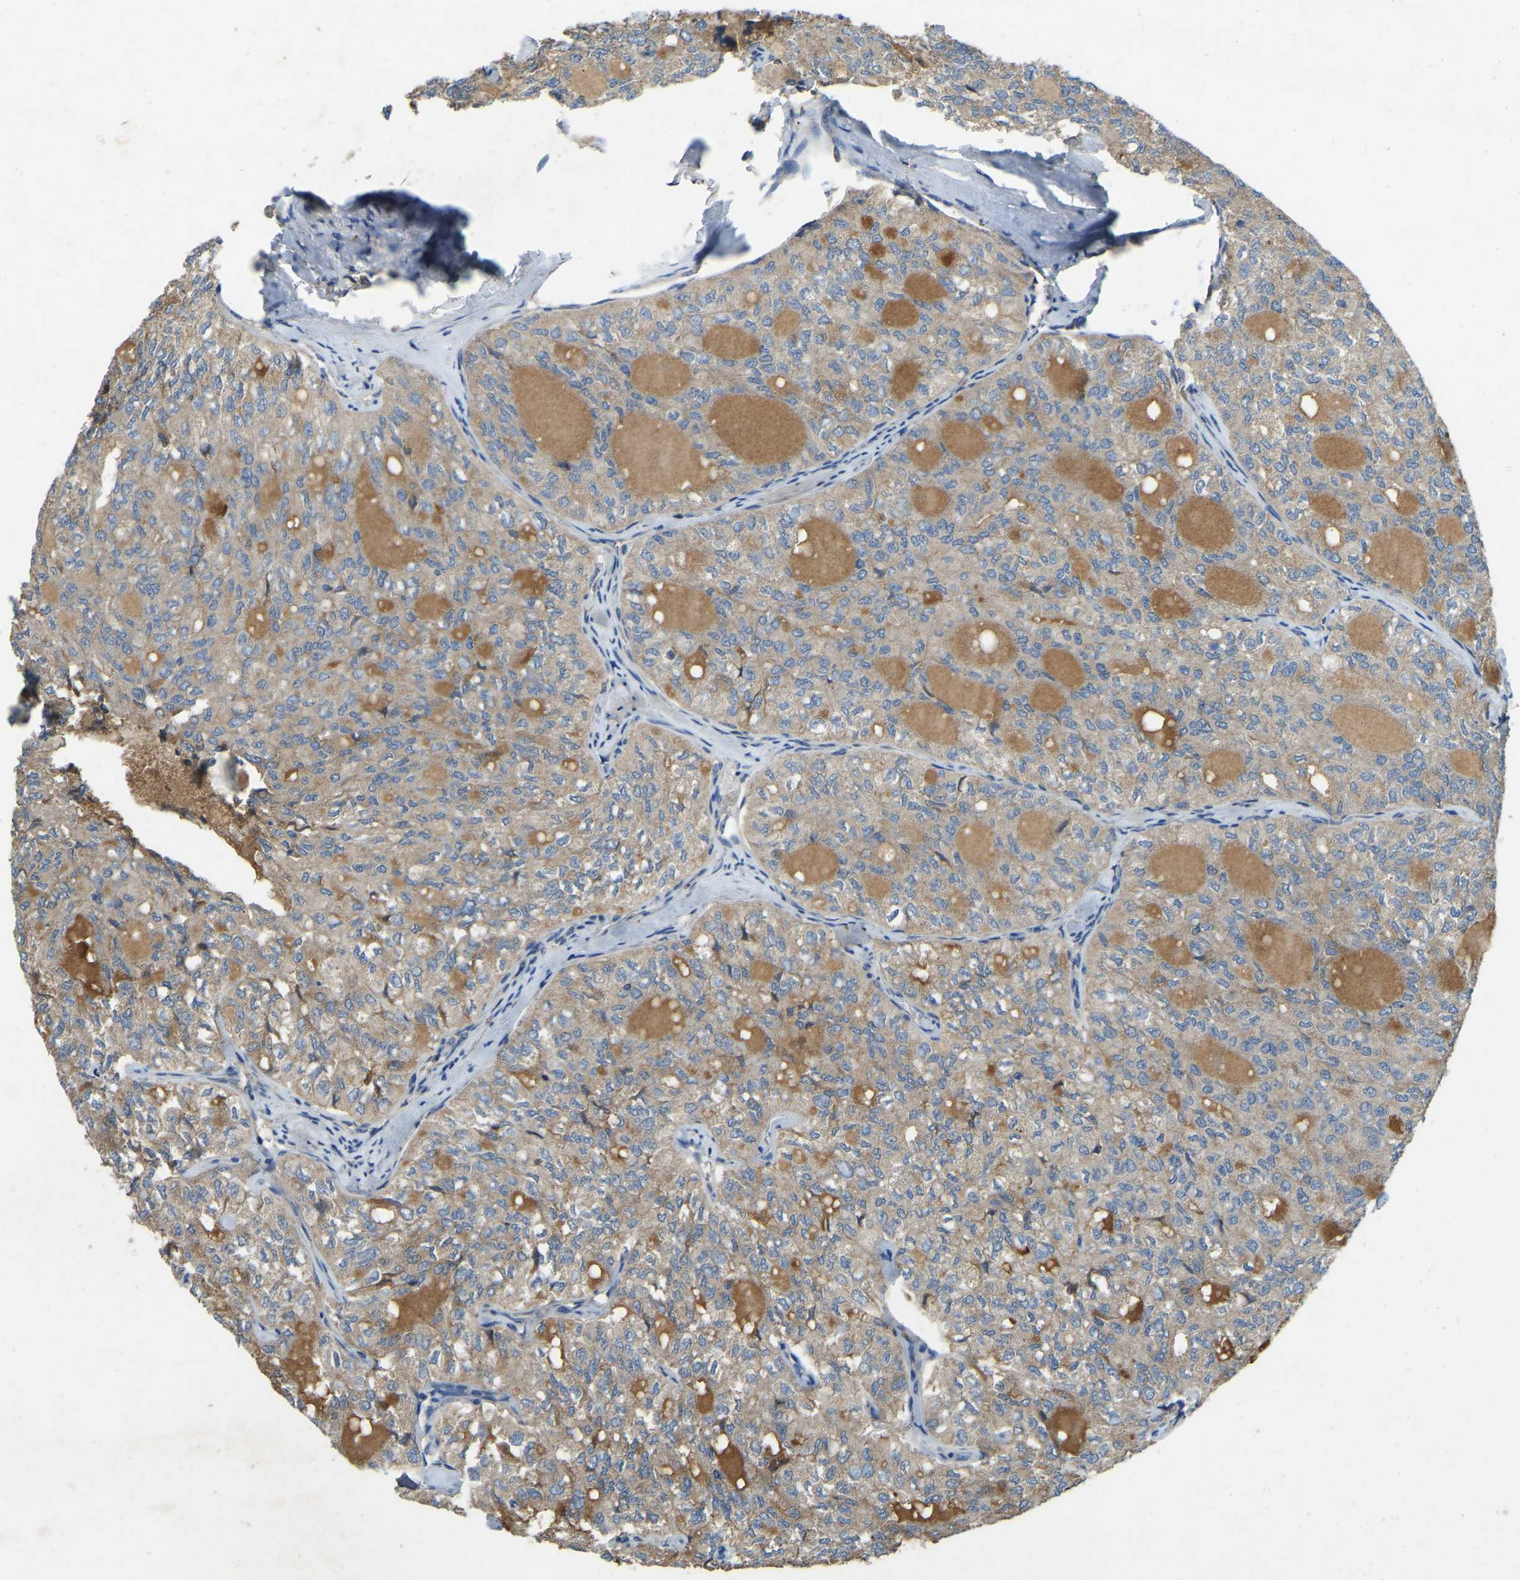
{"staining": {"intensity": "weak", "quantity": ">75%", "location": "cytoplasmic/membranous"}, "tissue": "thyroid cancer", "cell_type": "Tumor cells", "image_type": "cancer", "snomed": [{"axis": "morphology", "description": "Follicular adenoma carcinoma, NOS"}, {"axis": "topography", "description": "Thyroid gland"}], "caption": "Thyroid follicular adenoma carcinoma tissue shows weak cytoplasmic/membranous expression in approximately >75% of tumor cells", "gene": "ATP8B1", "patient": {"sex": "male", "age": 75}}